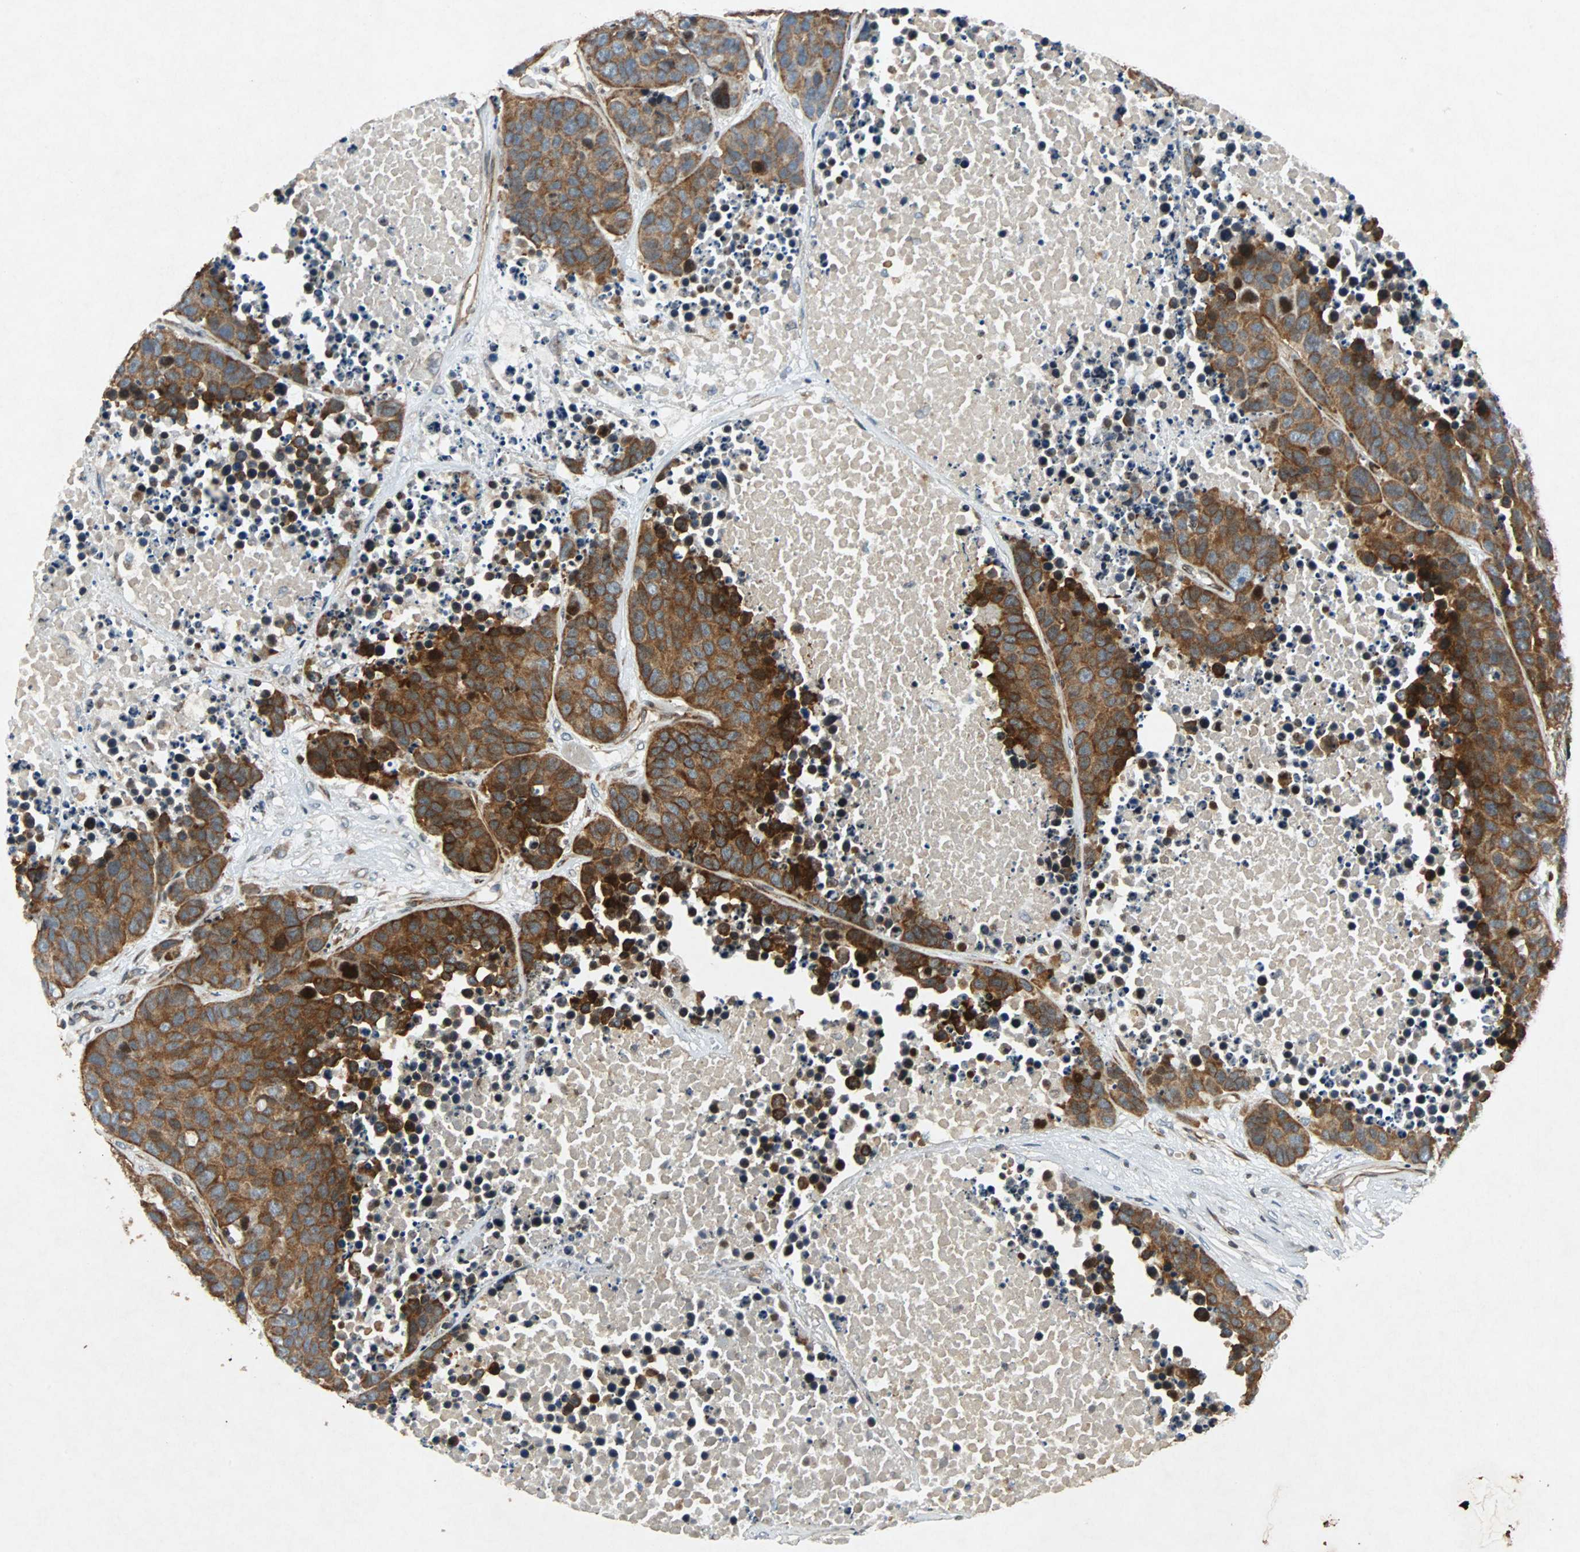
{"staining": {"intensity": "strong", "quantity": ">75%", "location": "cytoplasmic/membranous"}, "tissue": "carcinoid", "cell_type": "Tumor cells", "image_type": "cancer", "snomed": [{"axis": "morphology", "description": "Carcinoid, malignant, NOS"}, {"axis": "topography", "description": "Lung"}], "caption": "Carcinoid (malignant) stained with DAB immunohistochemistry (IHC) exhibits high levels of strong cytoplasmic/membranous staining in about >75% of tumor cells.", "gene": "TUBA4A", "patient": {"sex": "male", "age": 60}}